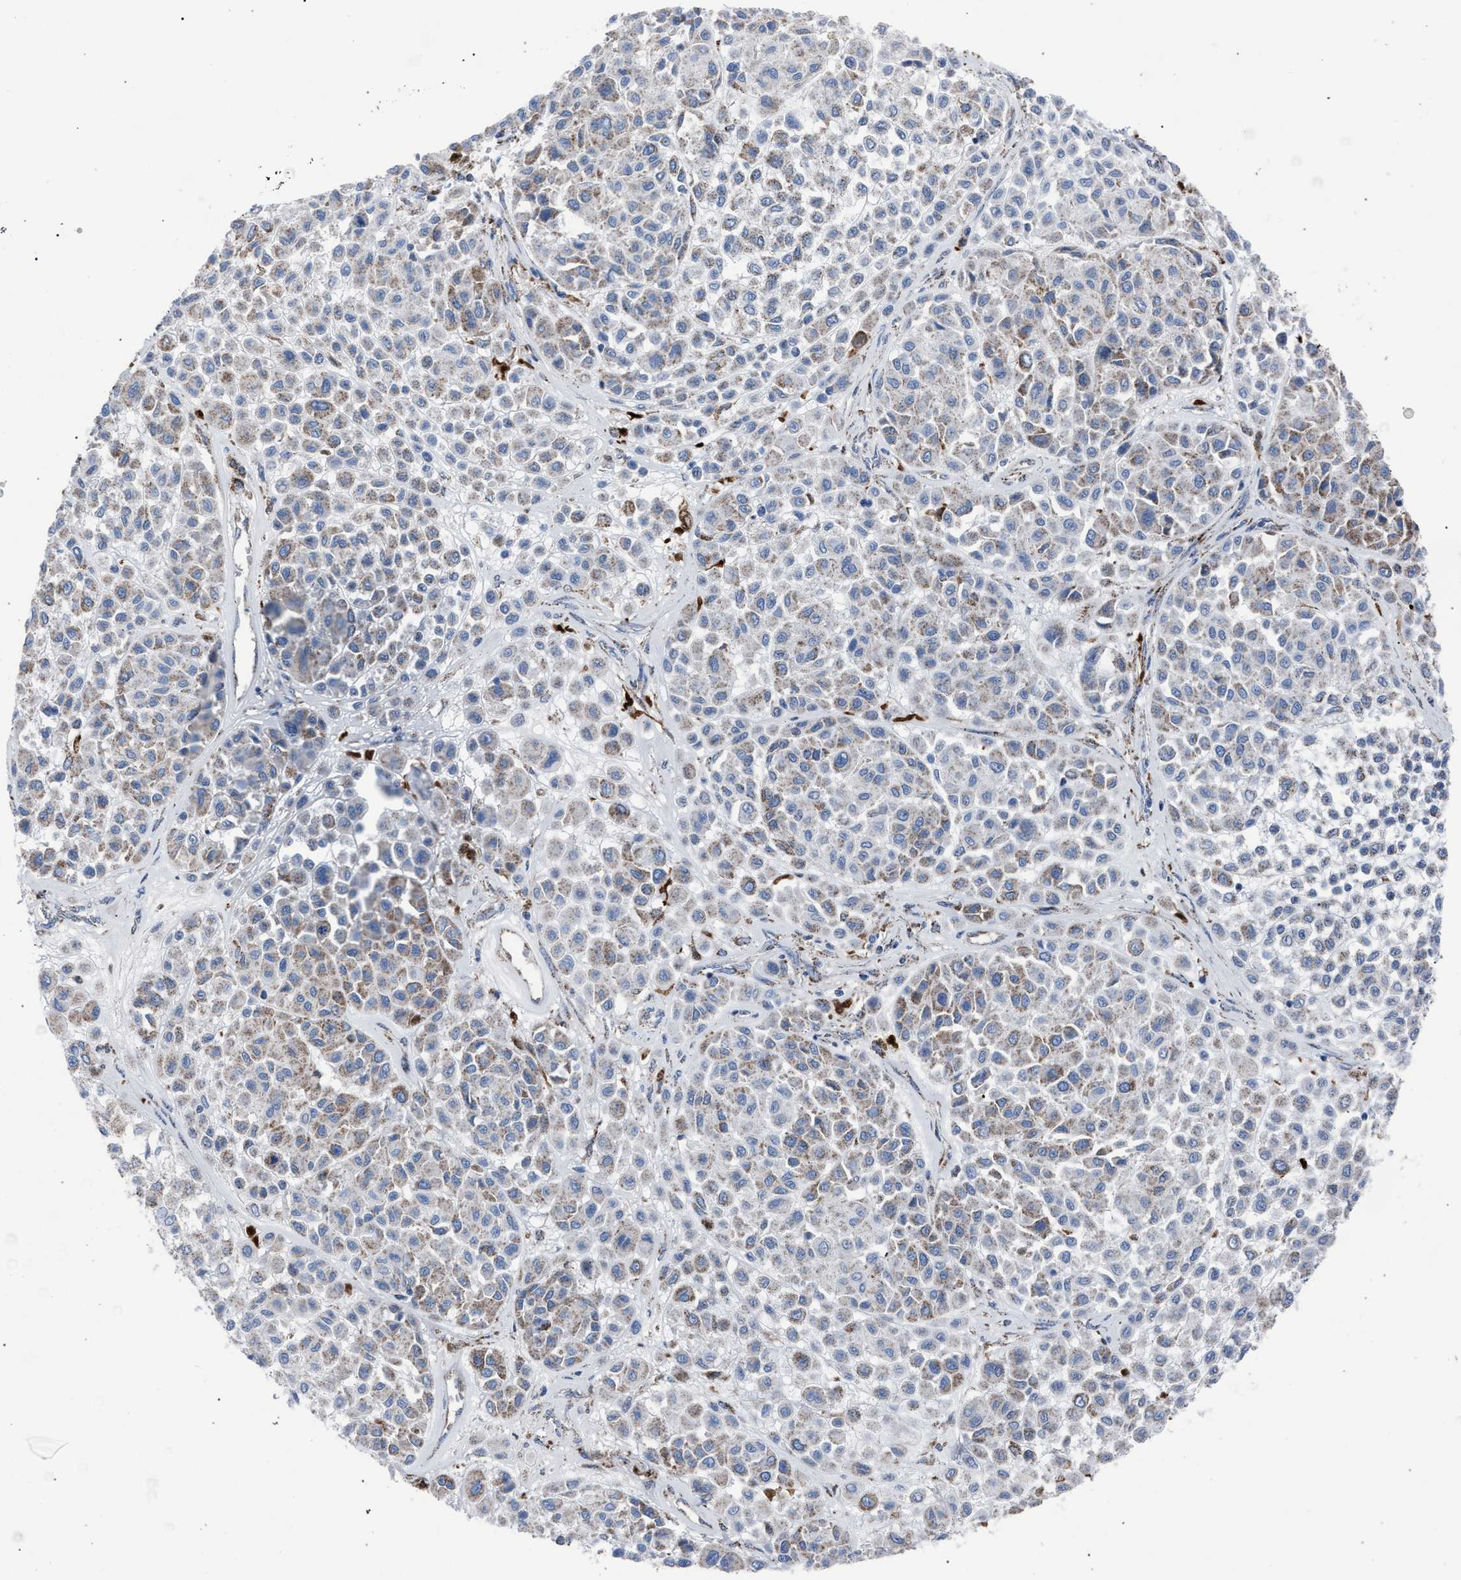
{"staining": {"intensity": "weak", "quantity": "<25%", "location": "cytoplasmic/membranous"}, "tissue": "melanoma", "cell_type": "Tumor cells", "image_type": "cancer", "snomed": [{"axis": "morphology", "description": "Malignant melanoma, Metastatic site"}, {"axis": "topography", "description": "Soft tissue"}], "caption": "High magnification brightfield microscopy of melanoma stained with DAB (brown) and counterstained with hematoxylin (blue): tumor cells show no significant positivity.", "gene": "HSD17B4", "patient": {"sex": "male", "age": 41}}